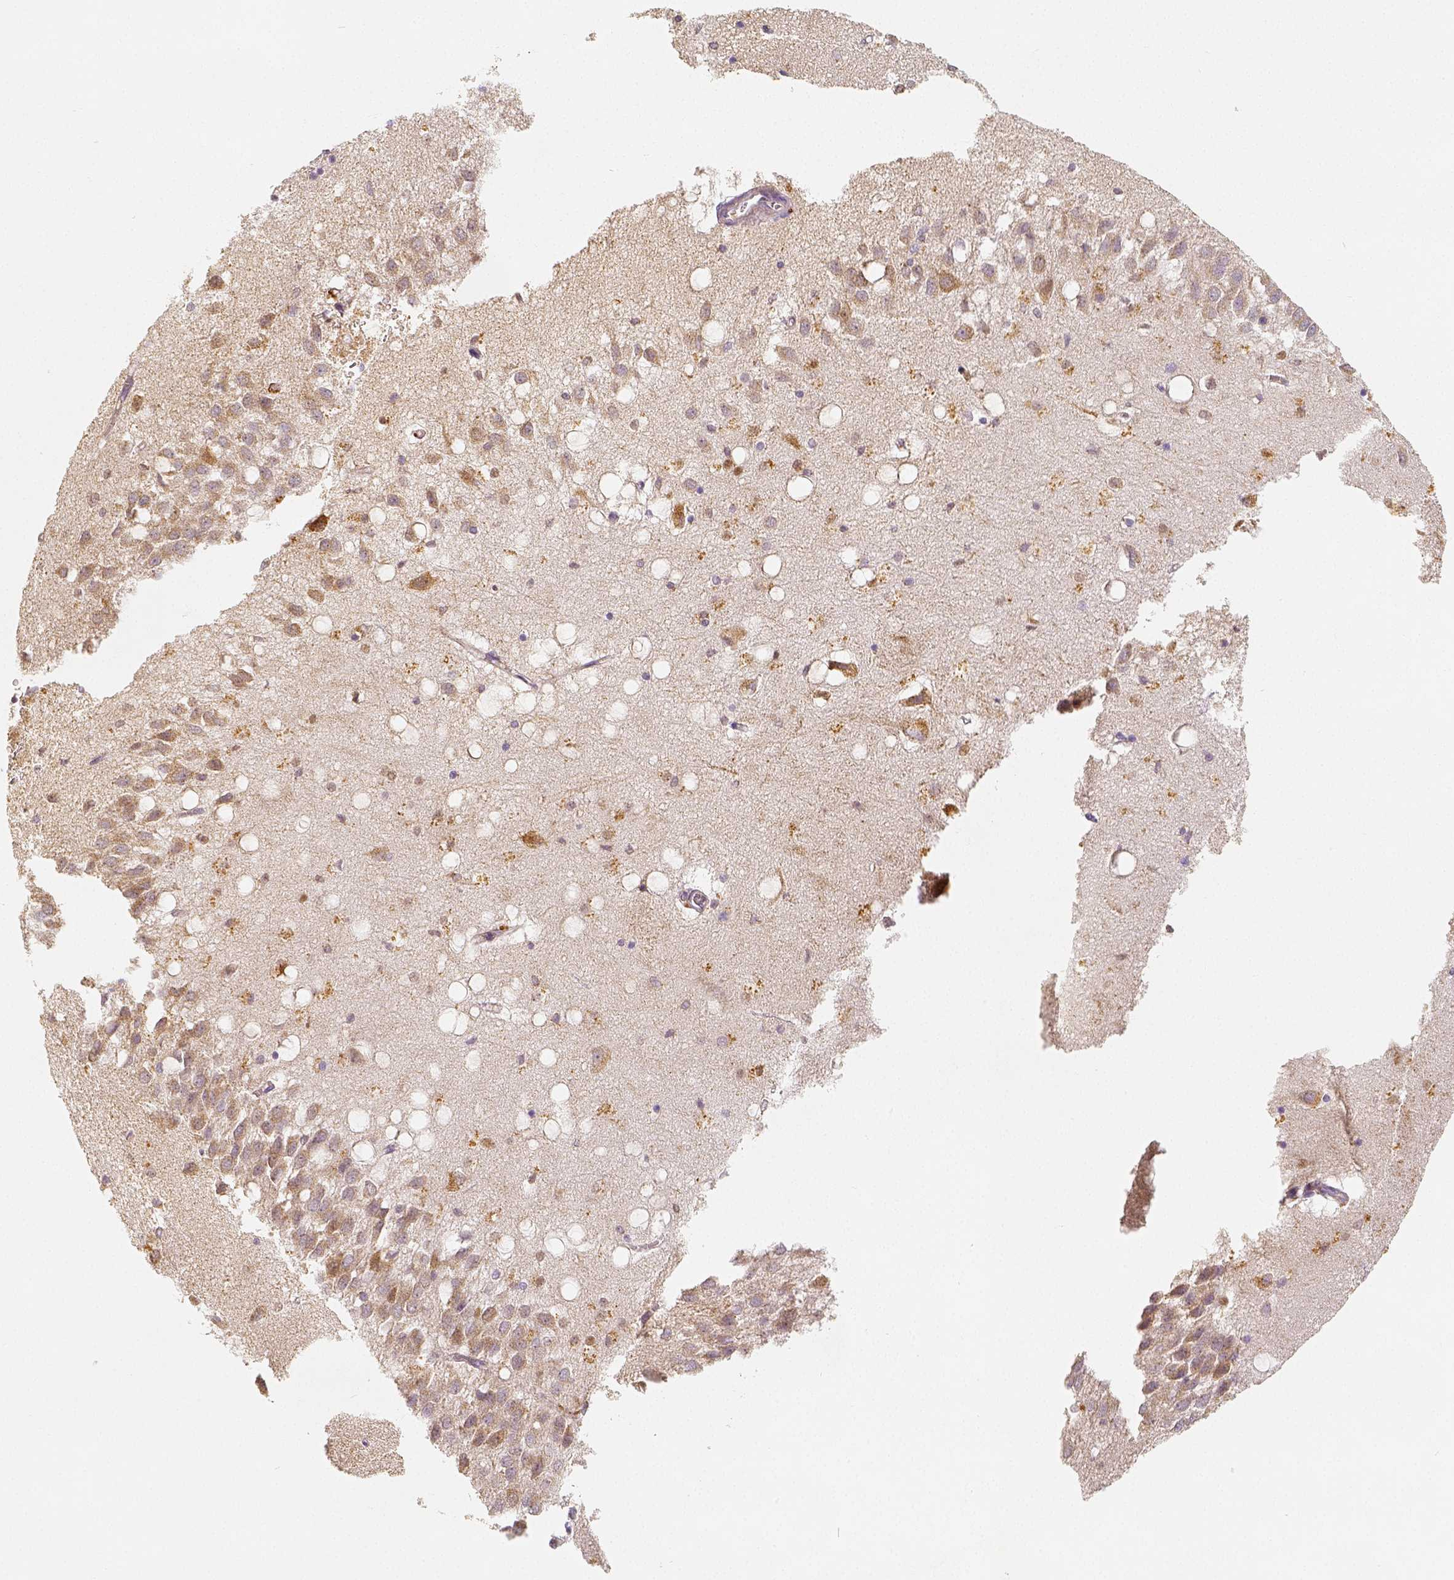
{"staining": {"intensity": "negative", "quantity": "none", "location": "none"}, "tissue": "hippocampus", "cell_type": "Glial cells", "image_type": "normal", "snomed": [{"axis": "morphology", "description": "Normal tissue, NOS"}, {"axis": "topography", "description": "Hippocampus"}], "caption": "DAB immunohistochemical staining of benign hippocampus reveals no significant expression in glial cells. (Stains: DAB IHC with hematoxylin counter stain, Microscopy: brightfield microscopy at high magnification).", "gene": "PGAM5", "patient": {"sex": "male", "age": 58}}